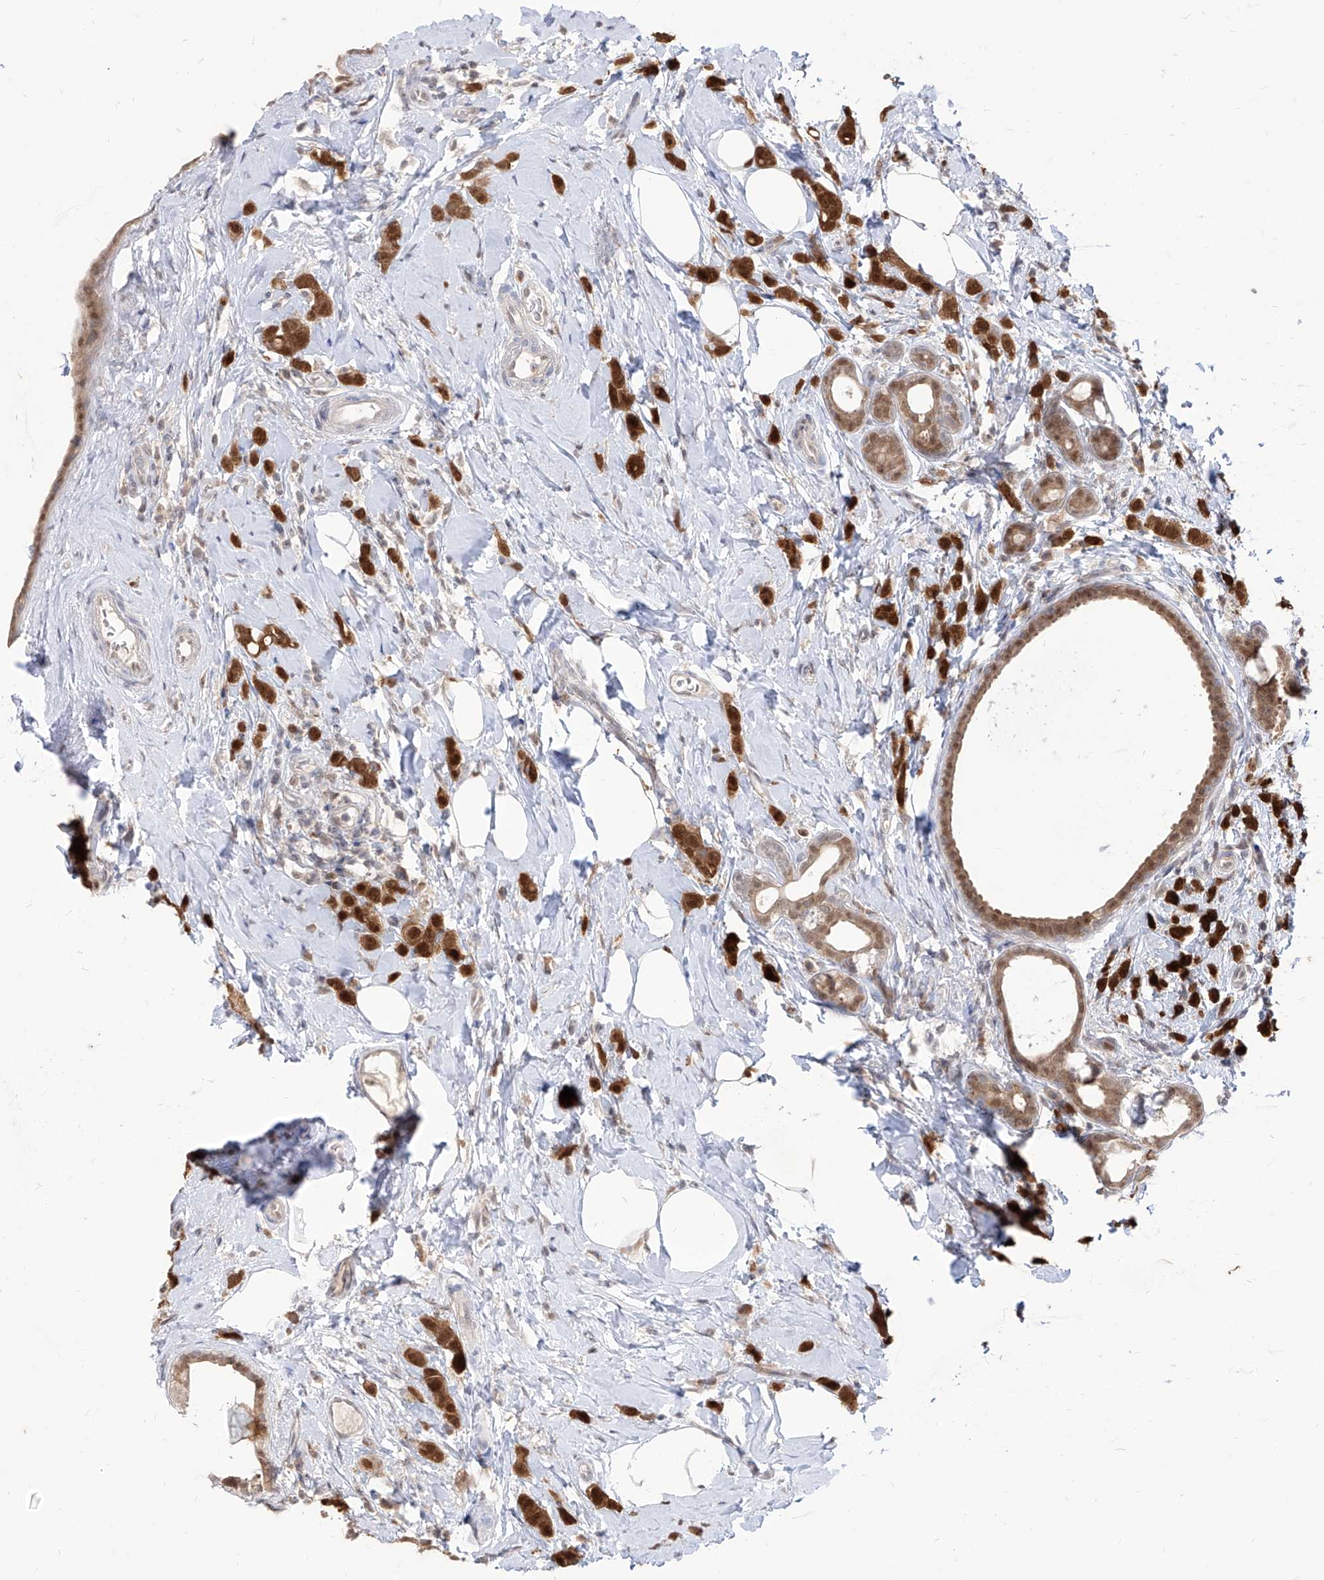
{"staining": {"intensity": "strong", "quantity": ">75%", "location": "cytoplasmic/membranous,nuclear"}, "tissue": "breast cancer", "cell_type": "Tumor cells", "image_type": "cancer", "snomed": [{"axis": "morphology", "description": "Lobular carcinoma"}, {"axis": "topography", "description": "Breast"}], "caption": "Immunohistochemical staining of human lobular carcinoma (breast) shows high levels of strong cytoplasmic/membranous and nuclear positivity in about >75% of tumor cells. (Stains: DAB in brown, nuclei in blue, Microscopy: brightfield microscopy at high magnification).", "gene": "BROX", "patient": {"sex": "female", "age": 47}}